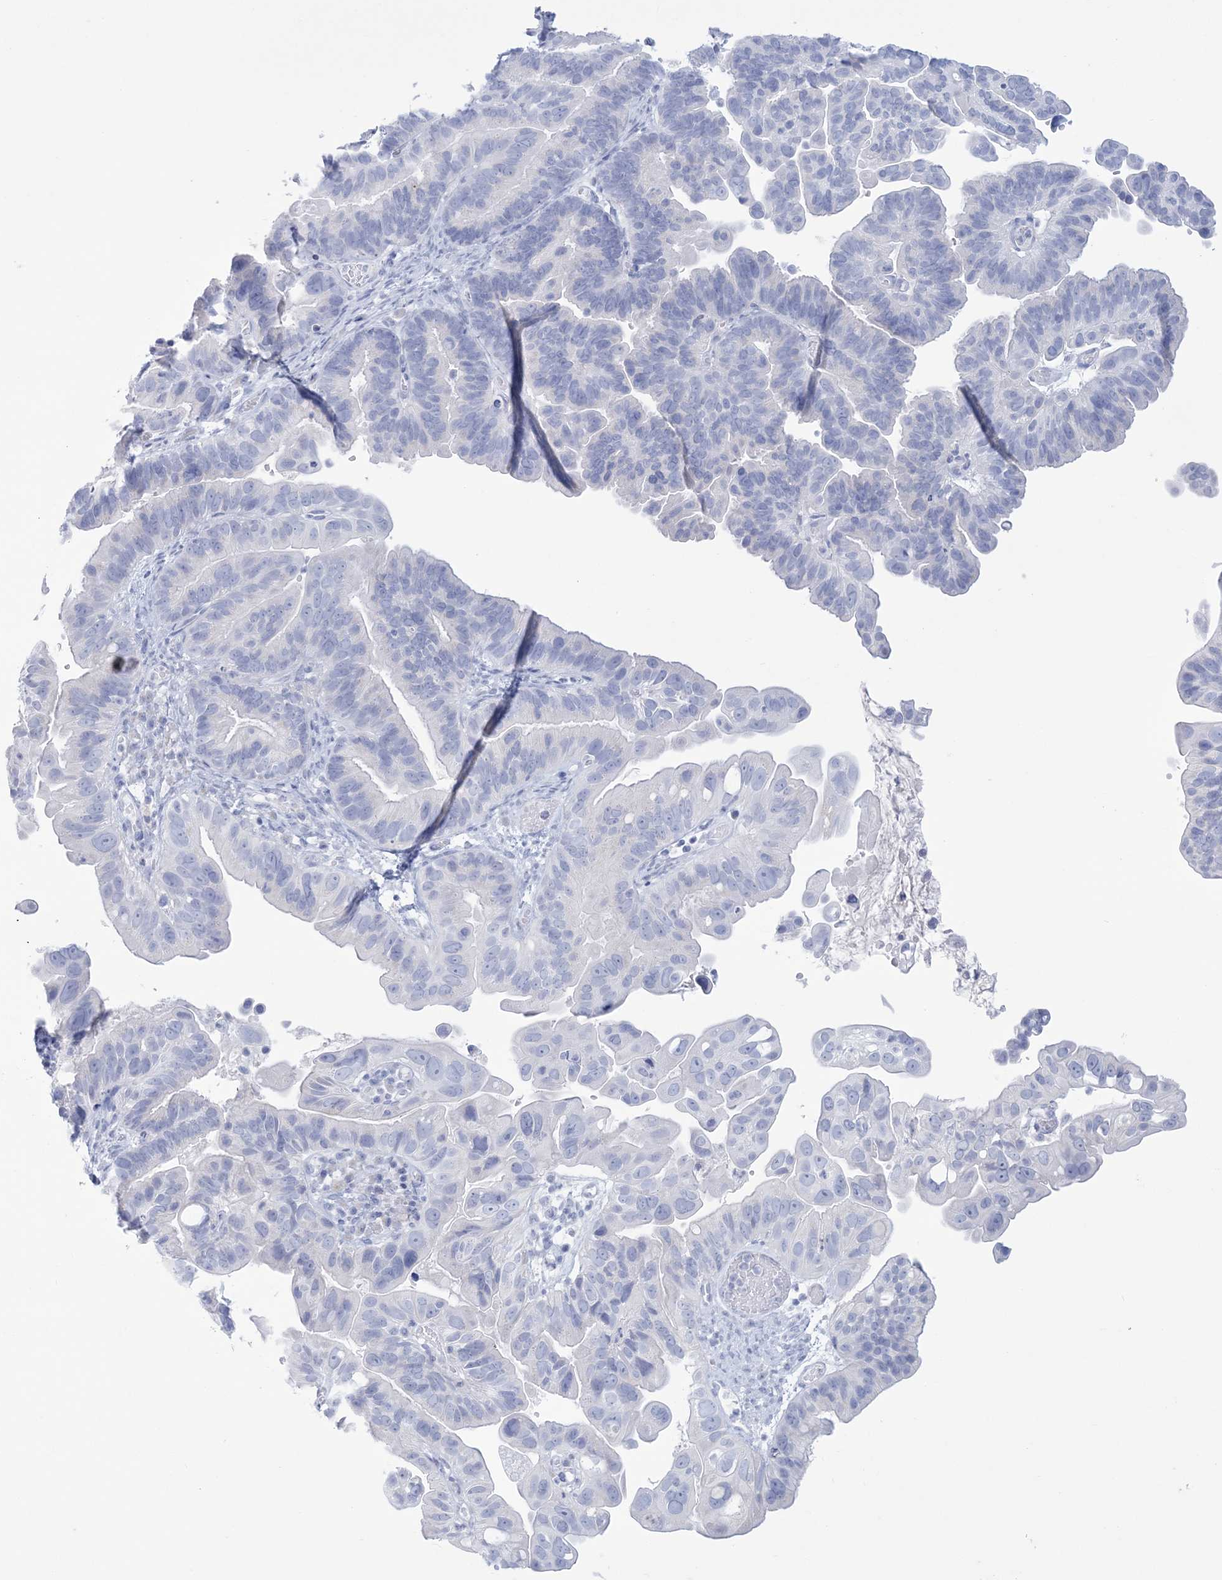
{"staining": {"intensity": "negative", "quantity": "none", "location": "none"}, "tissue": "ovarian cancer", "cell_type": "Tumor cells", "image_type": "cancer", "snomed": [{"axis": "morphology", "description": "Cystadenocarcinoma, serous, NOS"}, {"axis": "topography", "description": "Ovary"}], "caption": "This is an IHC micrograph of ovarian serous cystadenocarcinoma. There is no positivity in tumor cells.", "gene": "RBP2", "patient": {"sex": "female", "age": 56}}